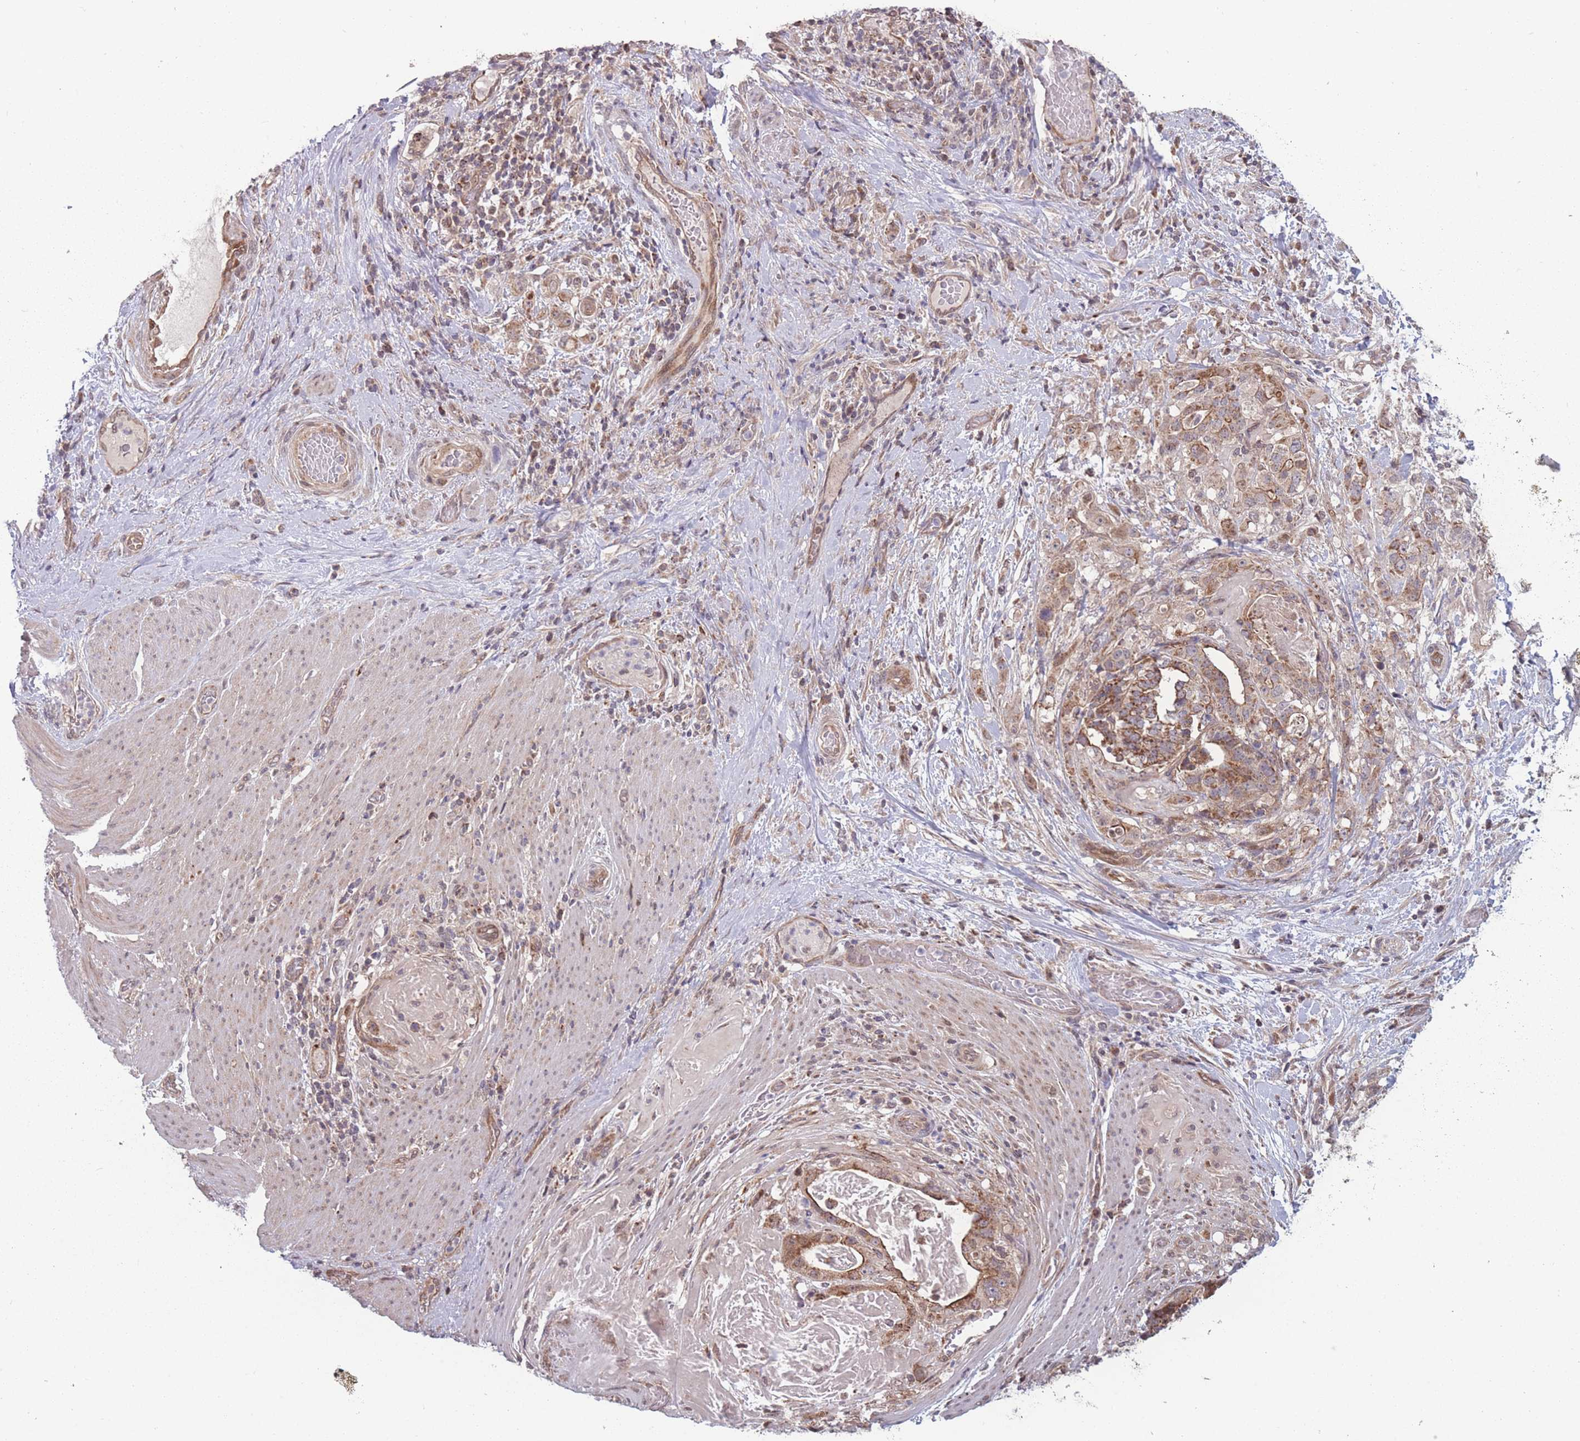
{"staining": {"intensity": "moderate", "quantity": ">75%", "location": "cytoplasmic/membranous"}, "tissue": "stomach cancer", "cell_type": "Tumor cells", "image_type": "cancer", "snomed": [{"axis": "morphology", "description": "Adenocarcinoma, NOS"}, {"axis": "topography", "description": "Stomach"}], "caption": "Moderate cytoplasmic/membranous positivity is identified in about >75% of tumor cells in stomach cancer. Nuclei are stained in blue.", "gene": "RPS18", "patient": {"sex": "male", "age": 48}}